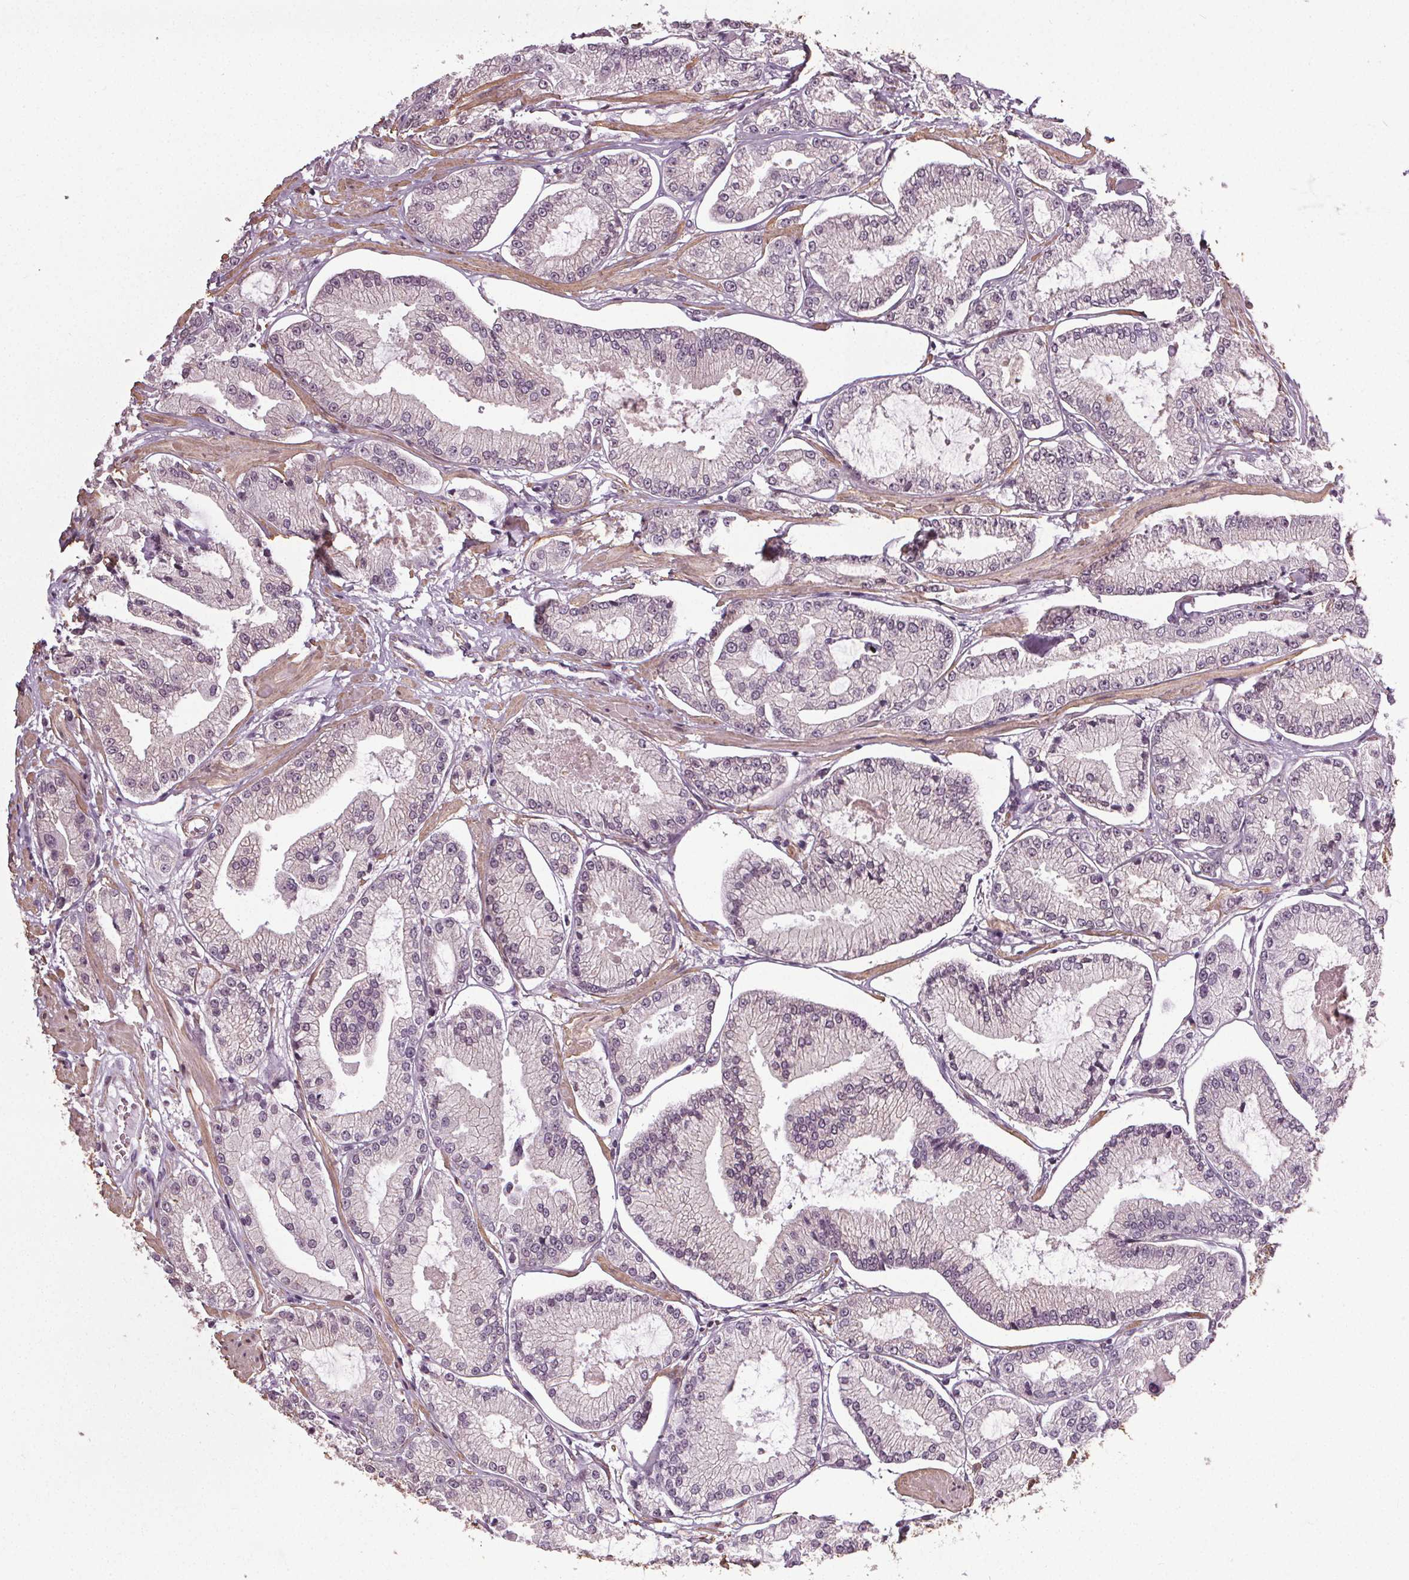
{"staining": {"intensity": "negative", "quantity": "none", "location": "none"}, "tissue": "prostate cancer", "cell_type": "Tumor cells", "image_type": "cancer", "snomed": [{"axis": "morphology", "description": "Adenocarcinoma, Low grade"}, {"axis": "topography", "description": "Prostate"}], "caption": "This is a photomicrograph of immunohistochemistry (IHC) staining of low-grade adenocarcinoma (prostate), which shows no staining in tumor cells.", "gene": "PKP1", "patient": {"sex": "male", "age": 55}}